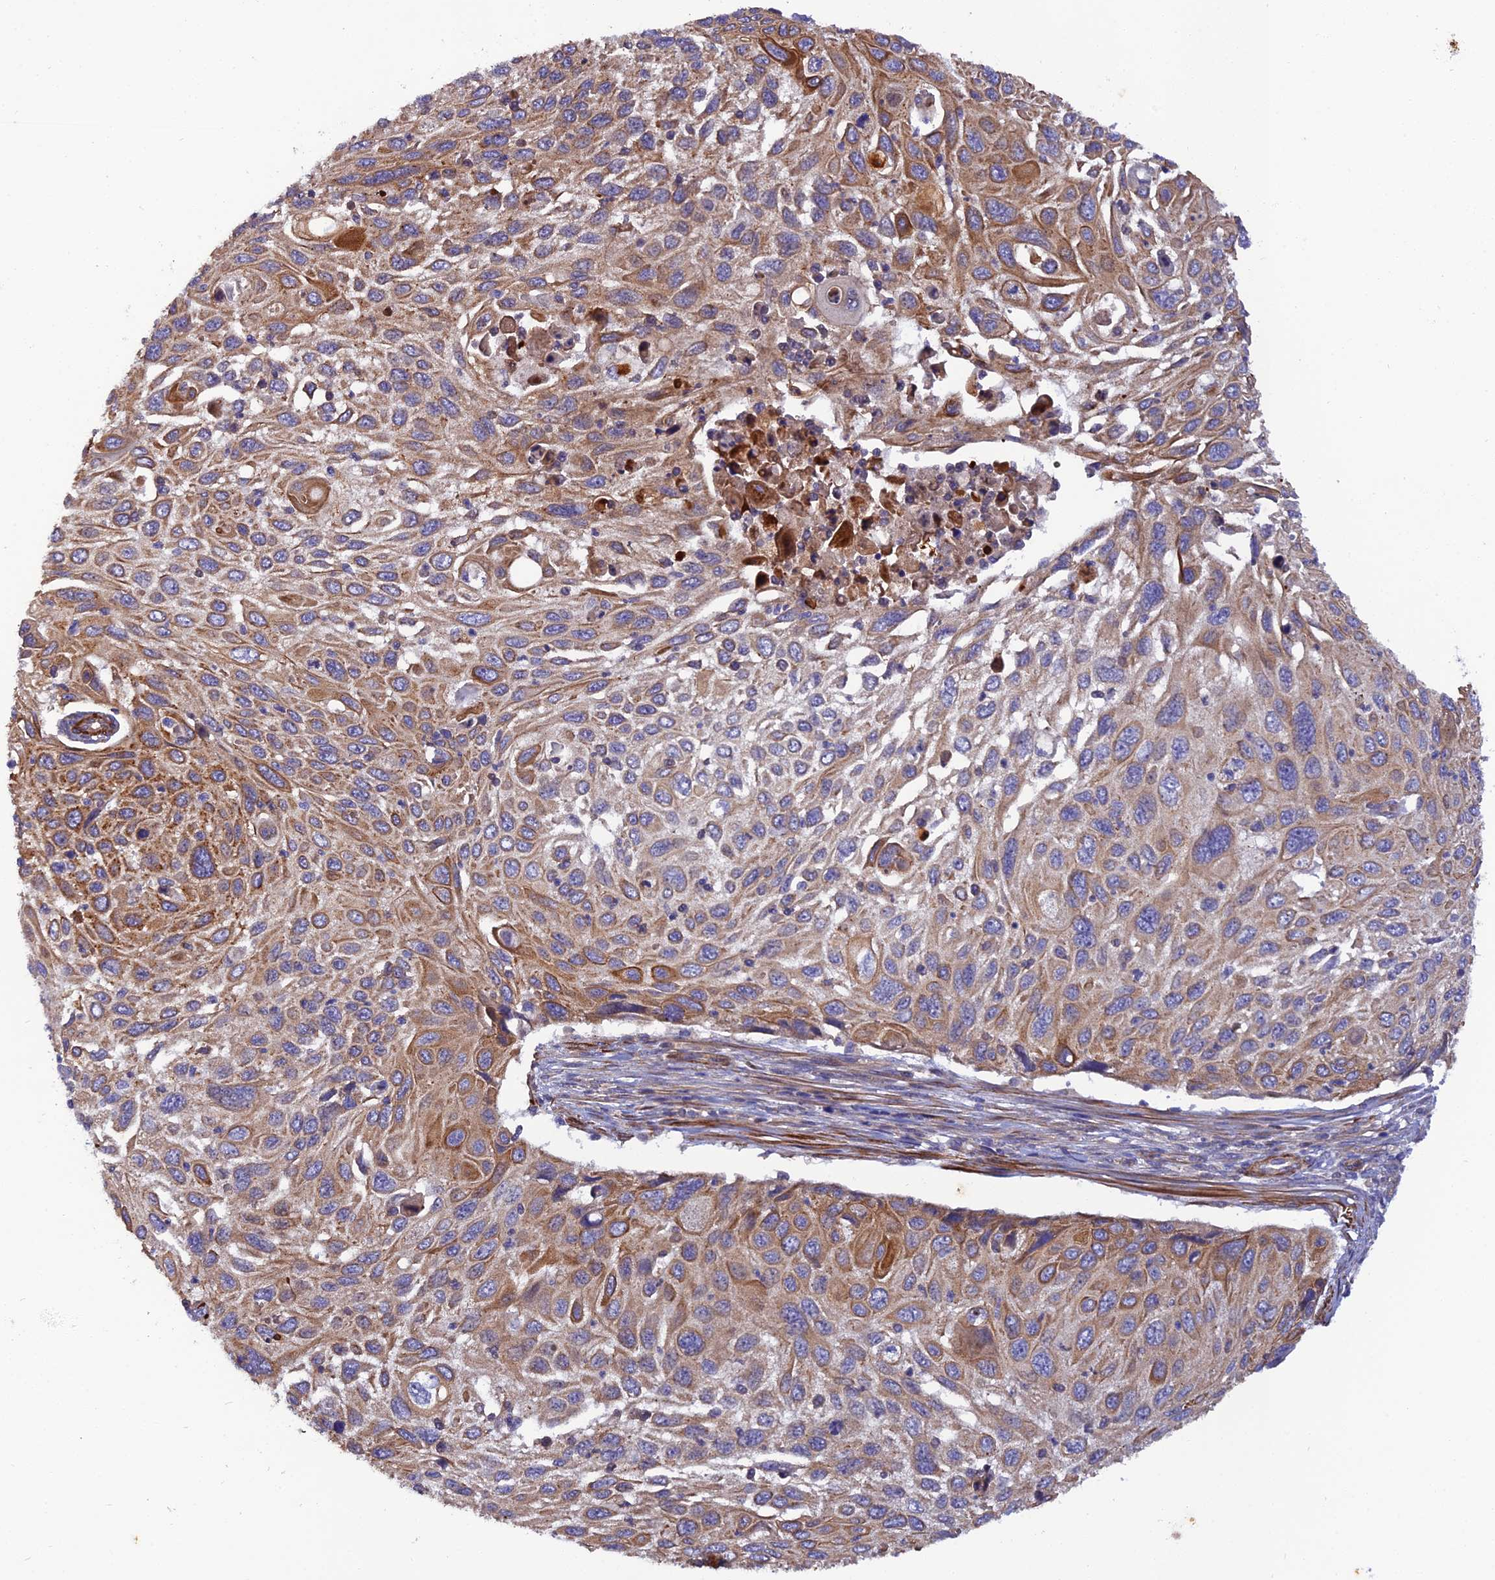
{"staining": {"intensity": "moderate", "quantity": ">75%", "location": "cytoplasmic/membranous"}, "tissue": "cervical cancer", "cell_type": "Tumor cells", "image_type": "cancer", "snomed": [{"axis": "morphology", "description": "Squamous cell carcinoma, NOS"}, {"axis": "topography", "description": "Cervix"}], "caption": "High-magnification brightfield microscopy of cervical cancer stained with DAB (brown) and counterstained with hematoxylin (blue). tumor cells exhibit moderate cytoplasmic/membranous staining is seen in about>75% of cells.", "gene": "RALGAPA2", "patient": {"sex": "female", "age": 70}}